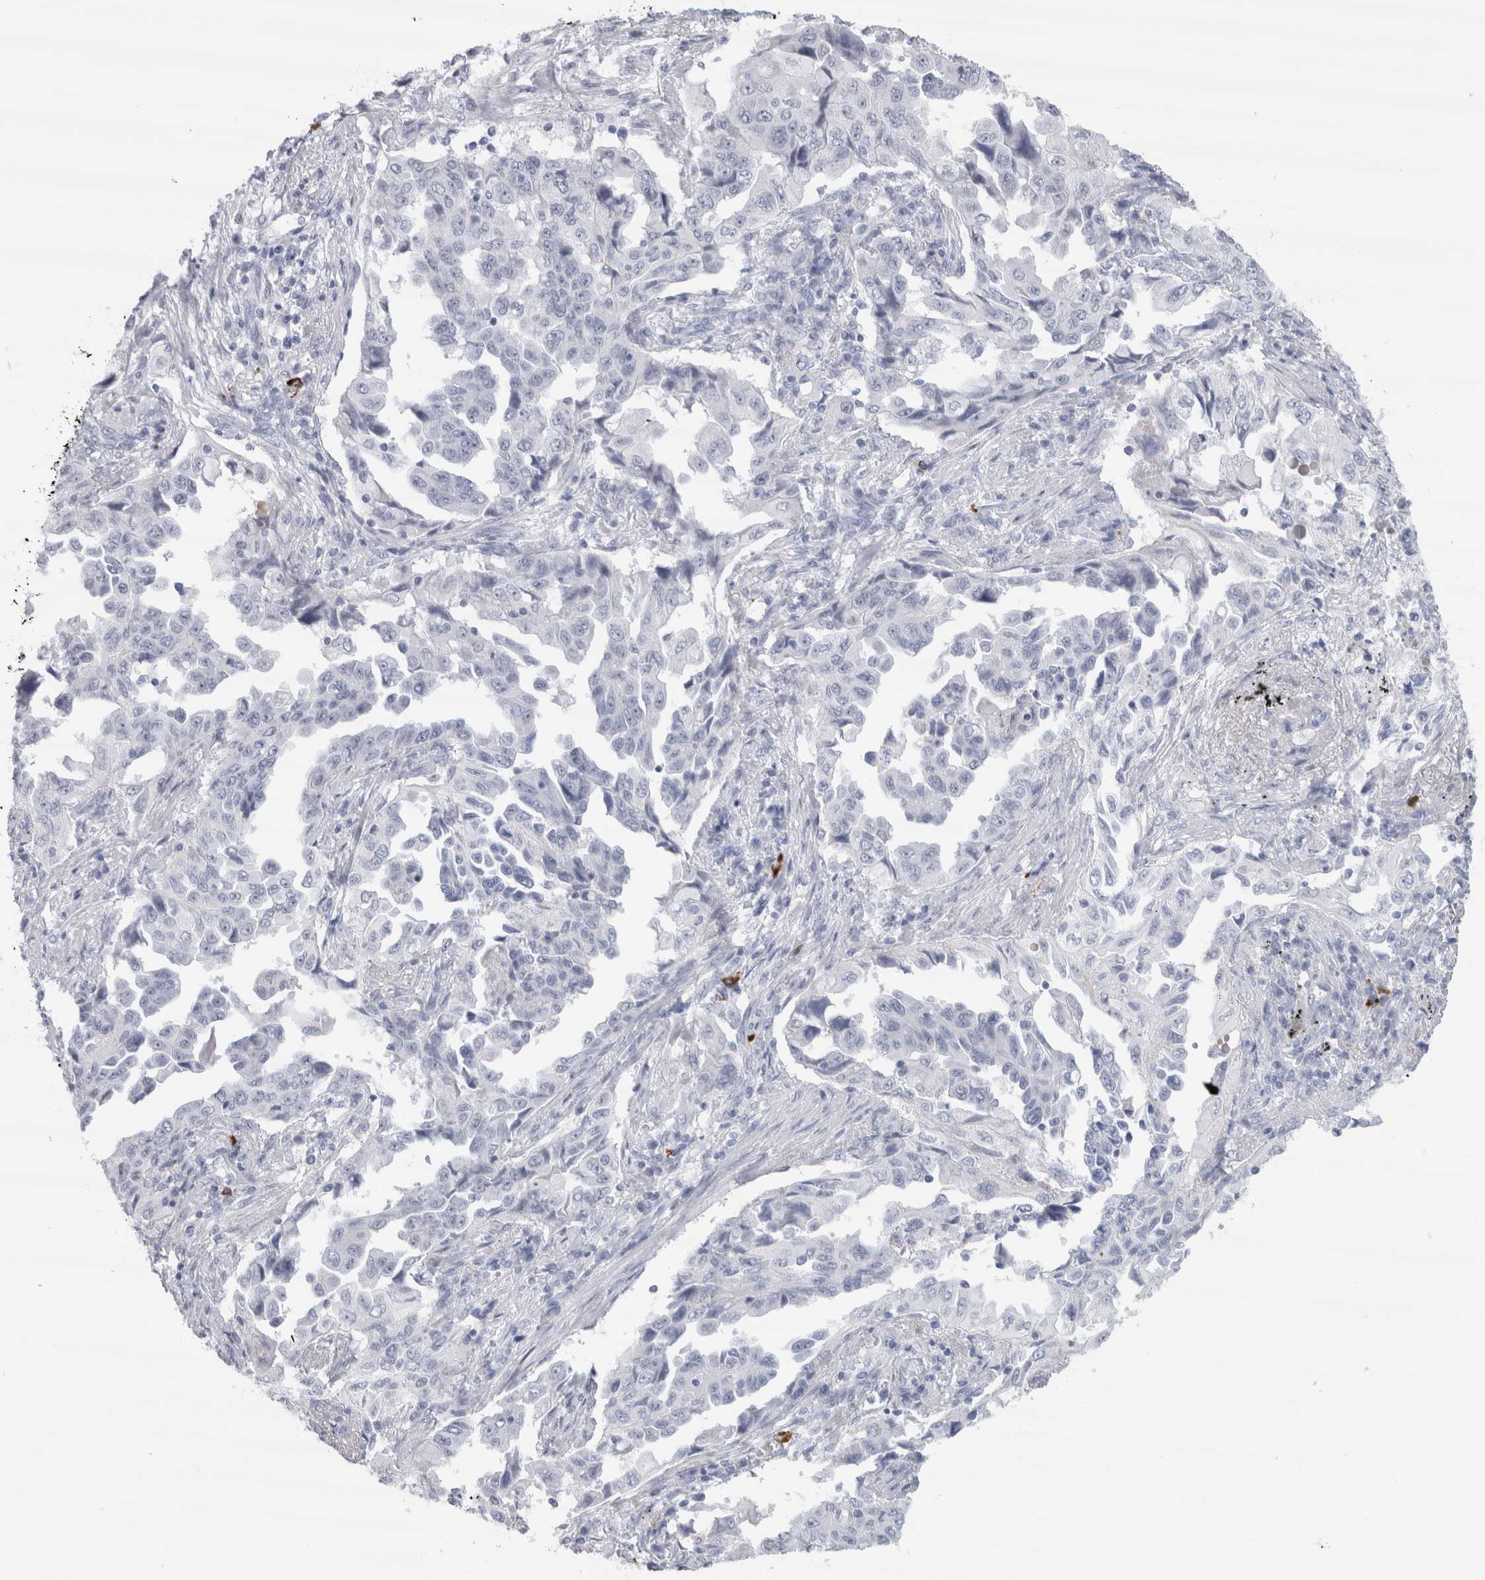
{"staining": {"intensity": "negative", "quantity": "none", "location": "none"}, "tissue": "lung cancer", "cell_type": "Tumor cells", "image_type": "cancer", "snomed": [{"axis": "morphology", "description": "Adenocarcinoma, NOS"}, {"axis": "topography", "description": "Lung"}], "caption": "Immunohistochemical staining of lung adenocarcinoma shows no significant staining in tumor cells. The staining is performed using DAB brown chromogen with nuclei counter-stained in using hematoxylin.", "gene": "CDH17", "patient": {"sex": "female", "age": 51}}